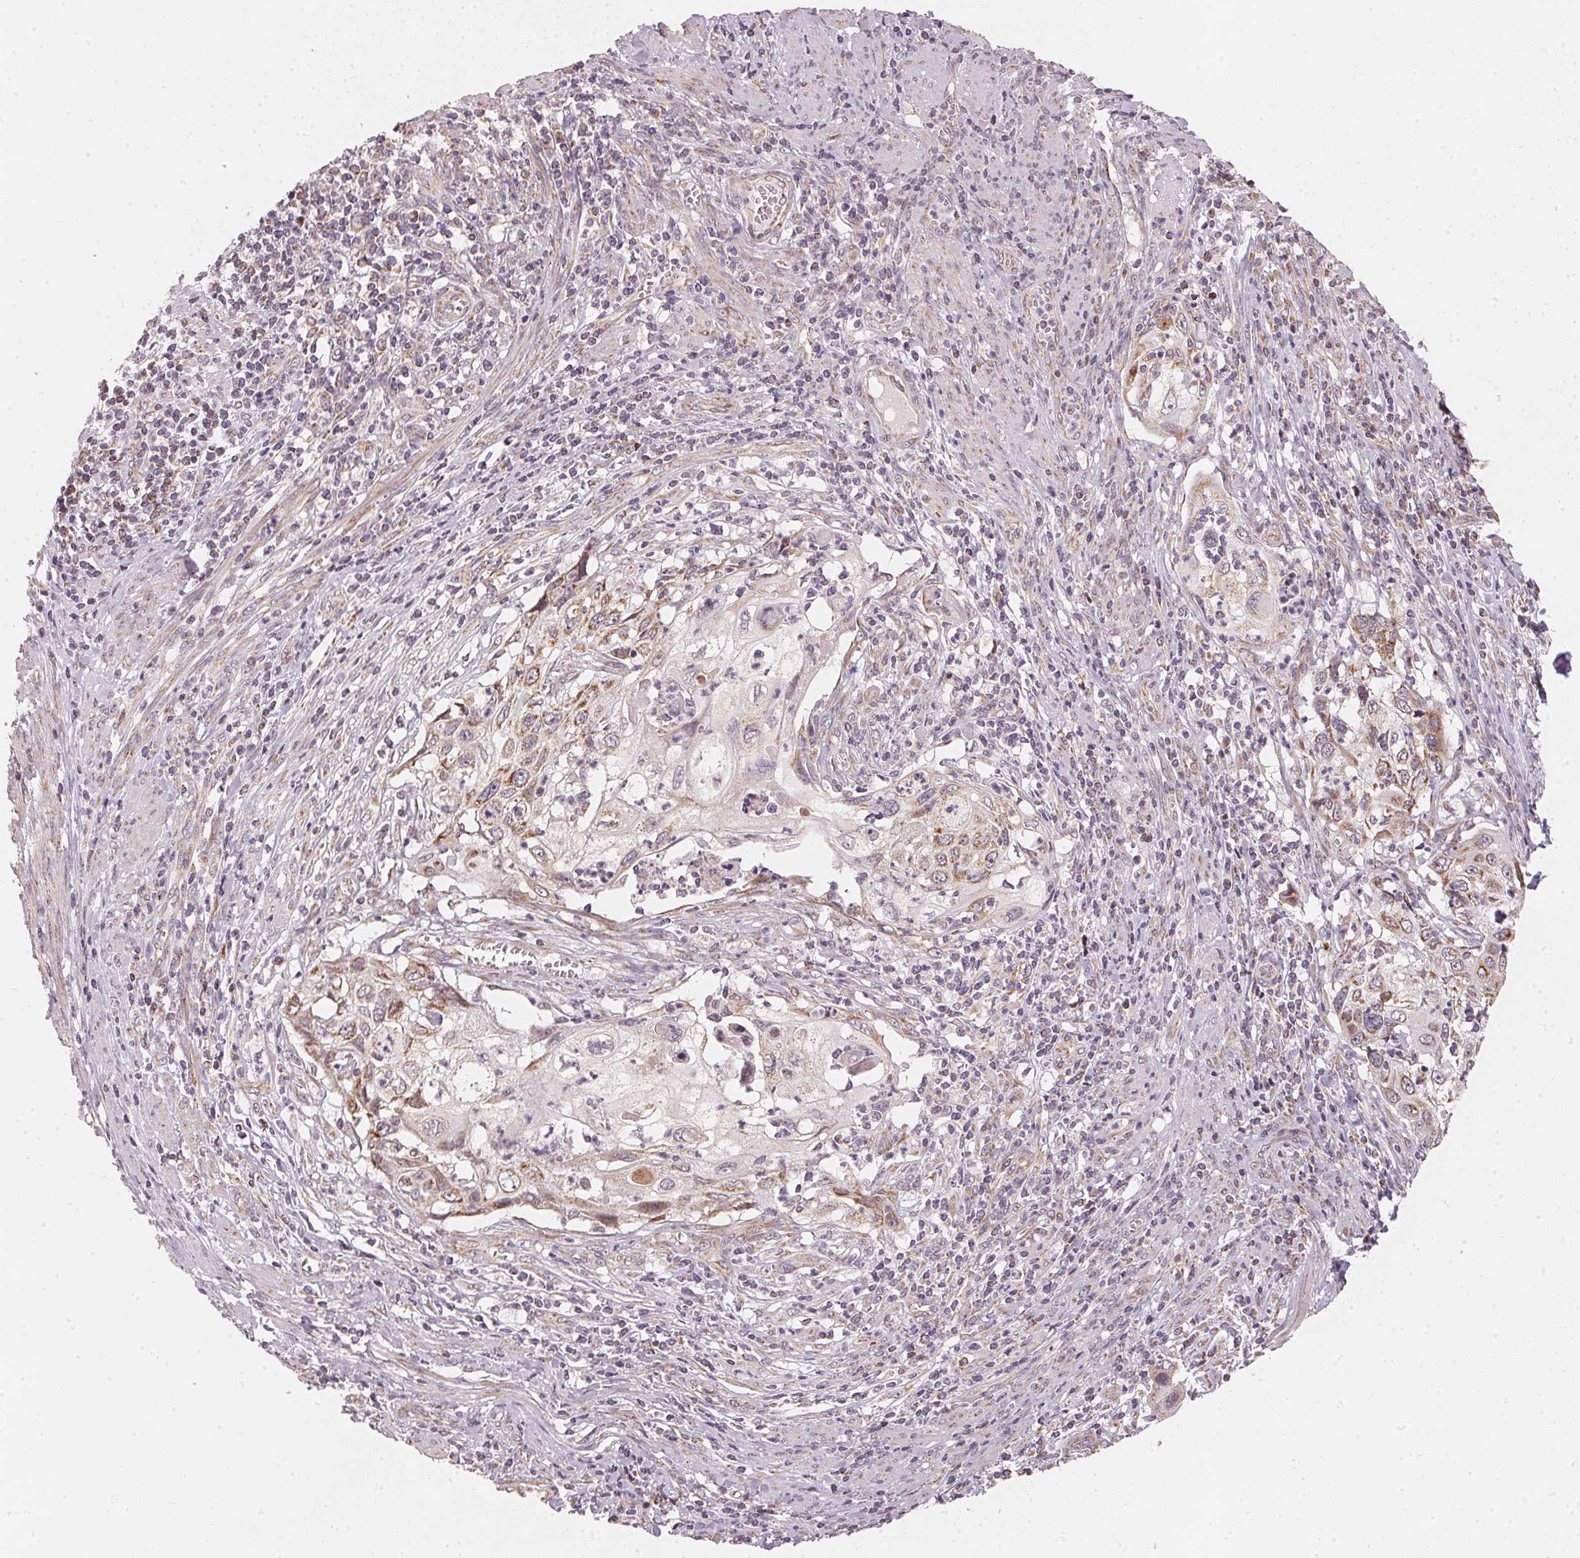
{"staining": {"intensity": "weak", "quantity": "25%-75%", "location": "cytoplasmic/membranous"}, "tissue": "cervical cancer", "cell_type": "Tumor cells", "image_type": "cancer", "snomed": [{"axis": "morphology", "description": "Squamous cell carcinoma, NOS"}, {"axis": "topography", "description": "Cervix"}], "caption": "A brown stain highlights weak cytoplasmic/membranous positivity of a protein in human cervical cancer (squamous cell carcinoma) tumor cells.", "gene": "MATCAP1", "patient": {"sex": "female", "age": 70}}